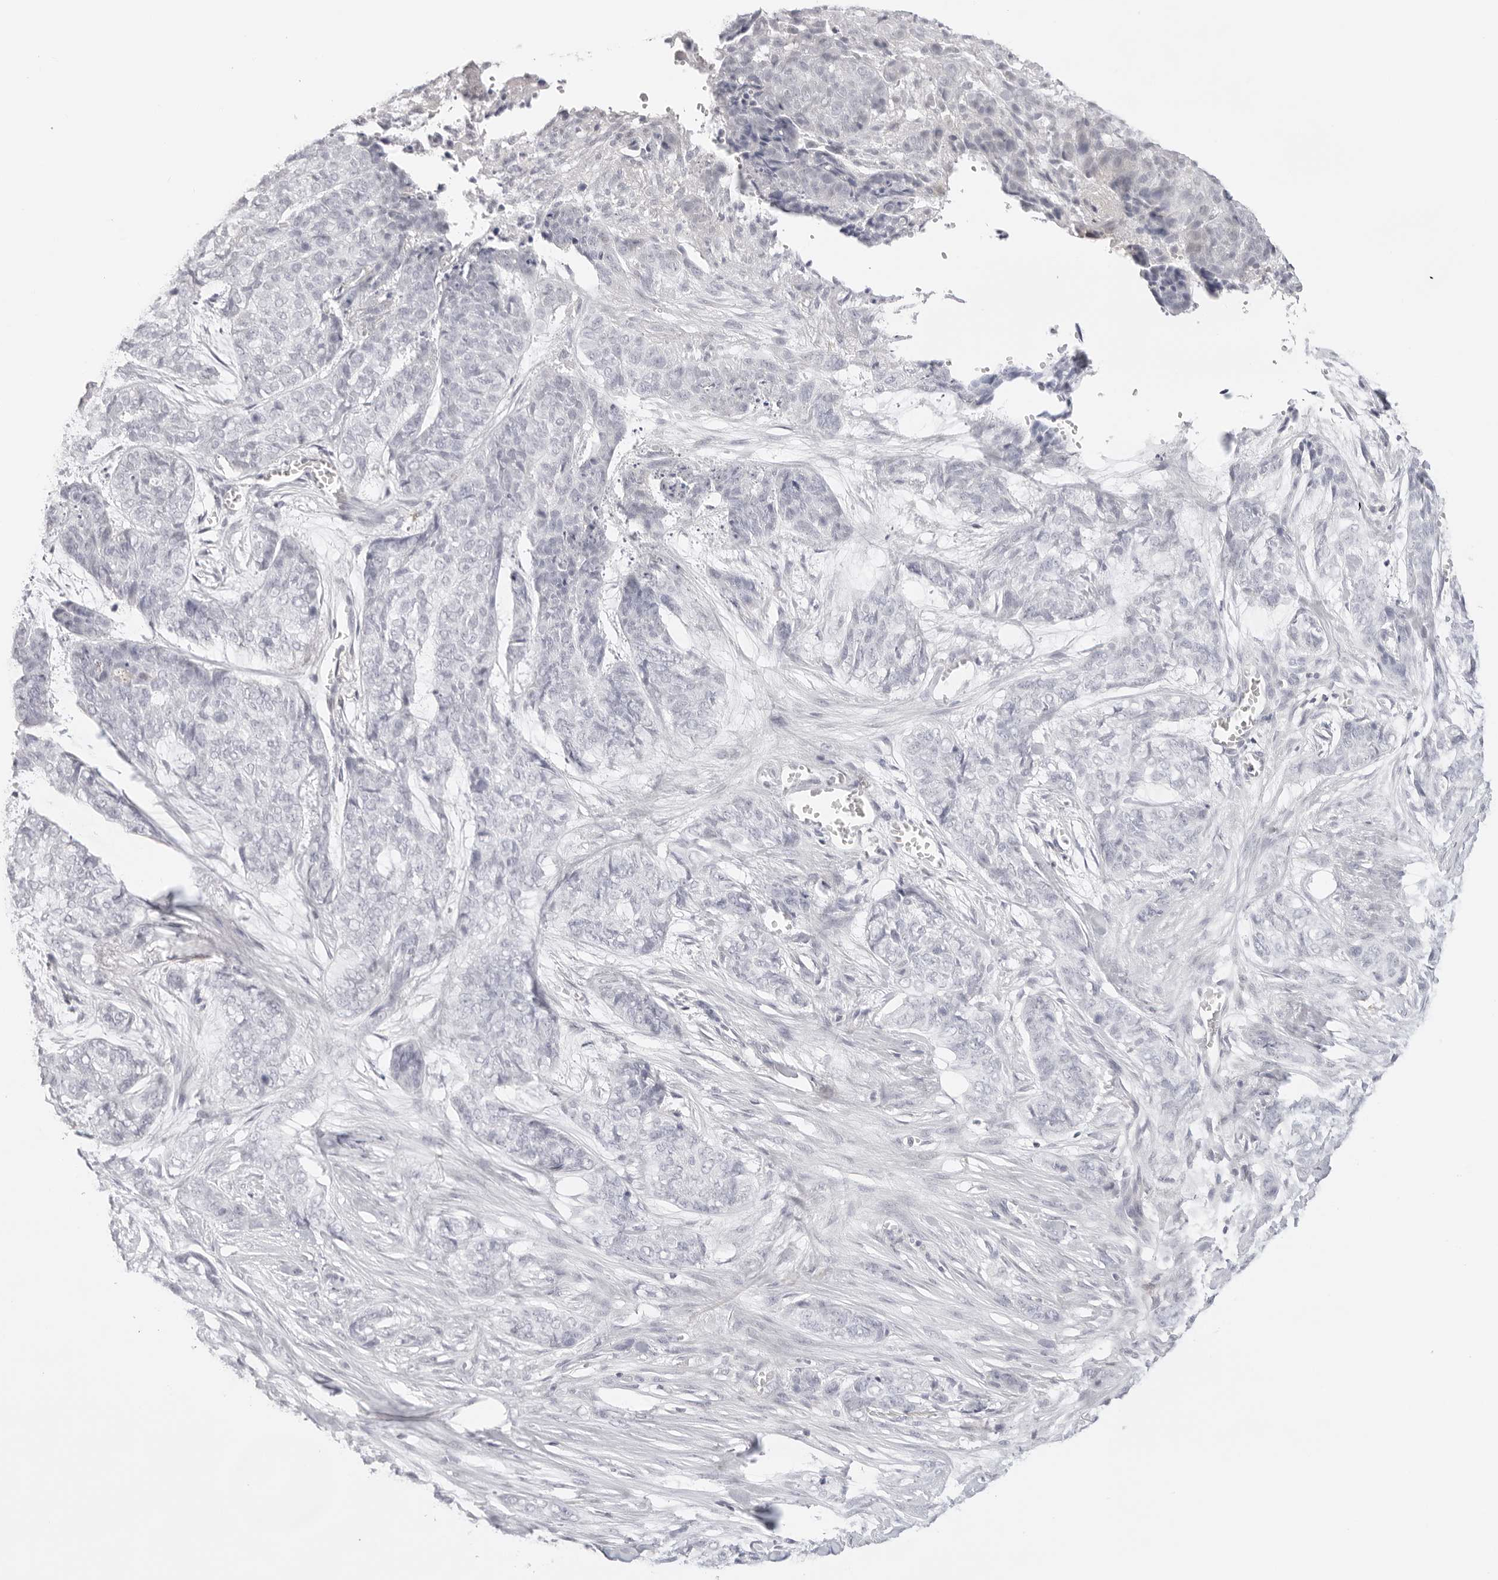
{"staining": {"intensity": "negative", "quantity": "none", "location": "none"}, "tissue": "skin cancer", "cell_type": "Tumor cells", "image_type": "cancer", "snomed": [{"axis": "morphology", "description": "Basal cell carcinoma"}, {"axis": "topography", "description": "Skin"}], "caption": "This is a image of immunohistochemistry staining of skin basal cell carcinoma, which shows no positivity in tumor cells.", "gene": "TNFRSF14", "patient": {"sex": "female", "age": 64}}